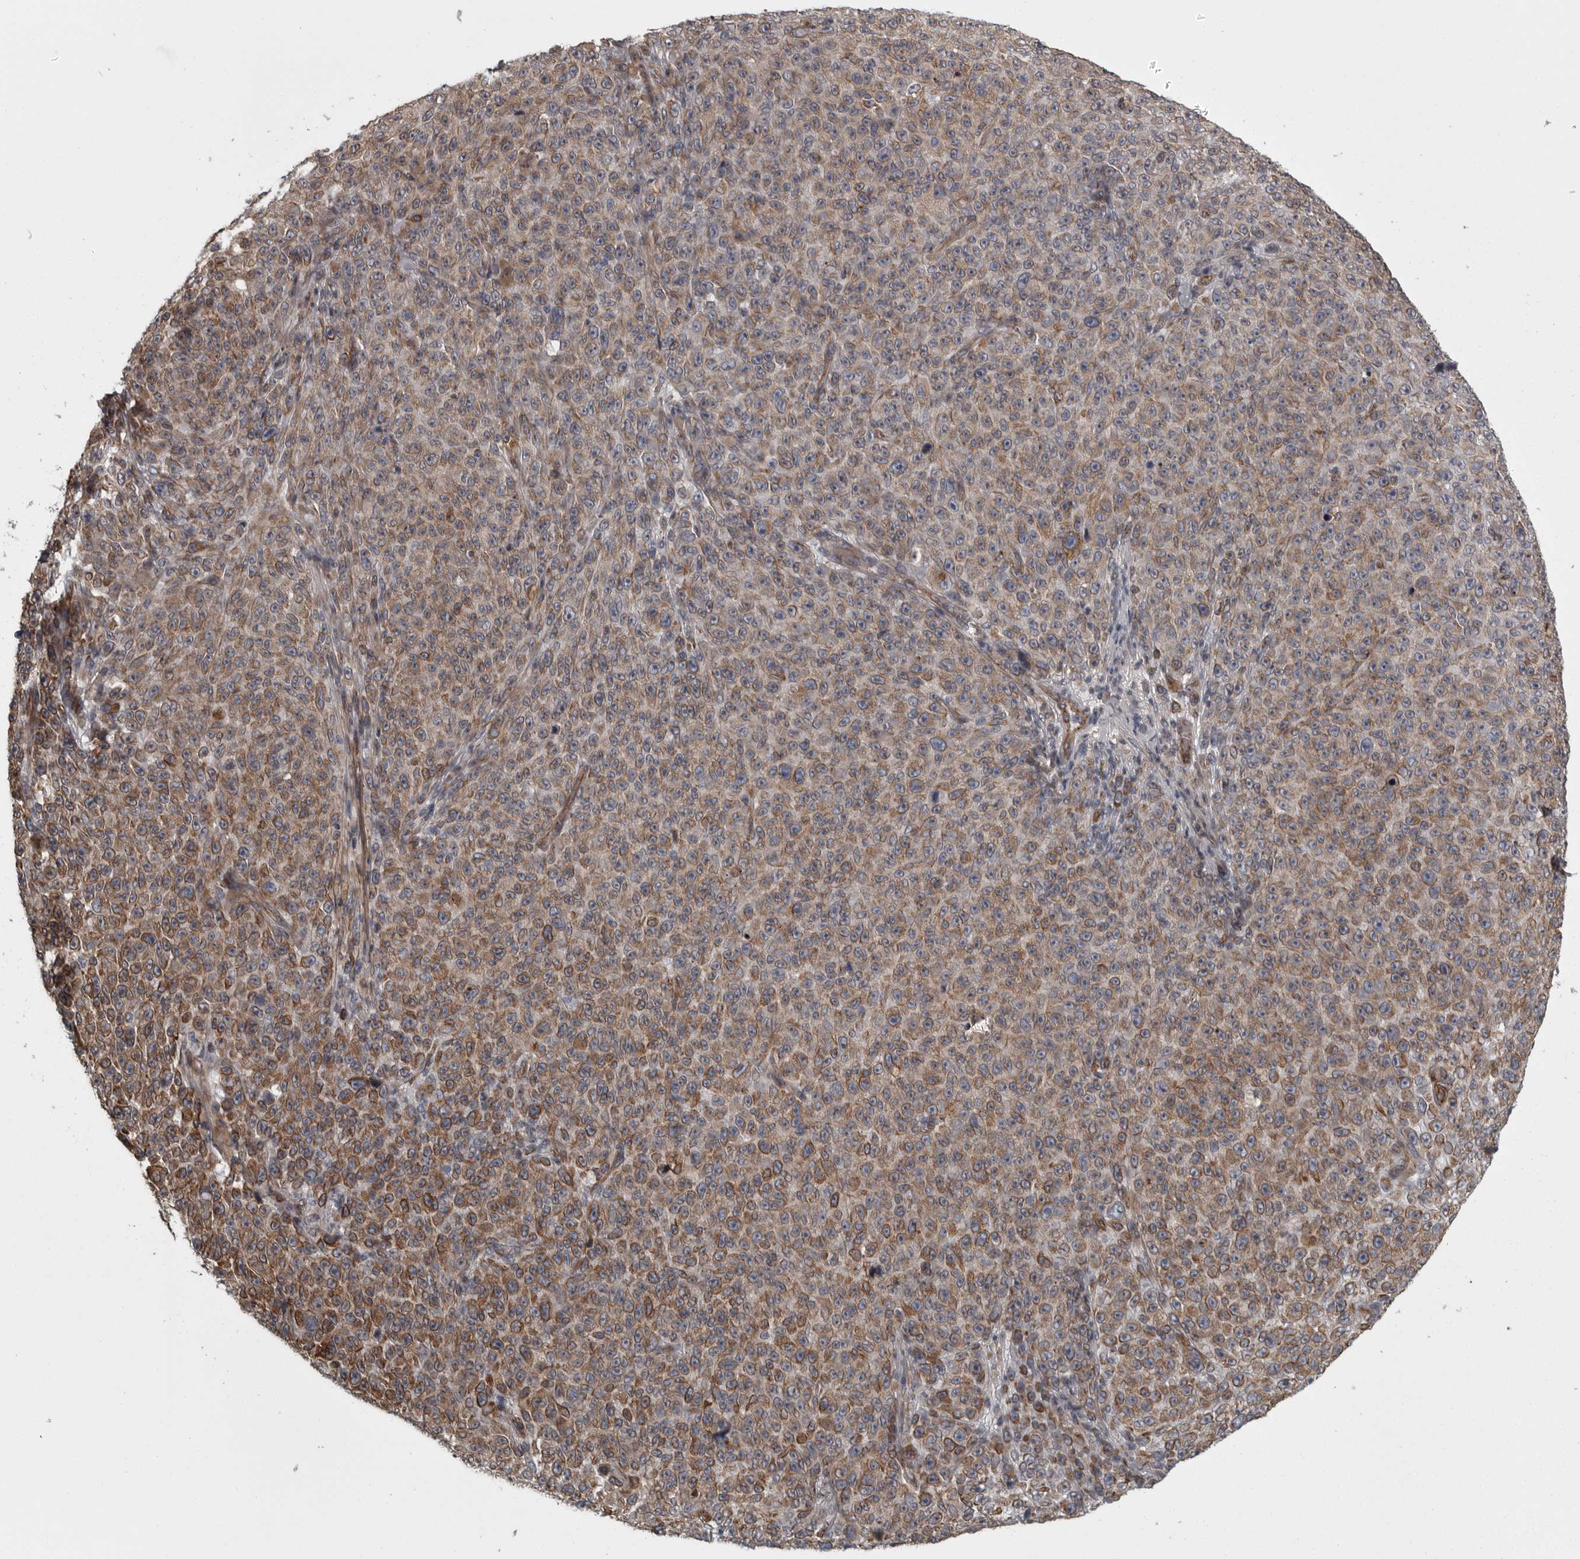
{"staining": {"intensity": "moderate", "quantity": ">75%", "location": "cytoplasmic/membranous"}, "tissue": "melanoma", "cell_type": "Tumor cells", "image_type": "cancer", "snomed": [{"axis": "morphology", "description": "Malignant melanoma, NOS"}, {"axis": "topography", "description": "Skin"}], "caption": "Immunohistochemistry (IHC) staining of malignant melanoma, which reveals medium levels of moderate cytoplasmic/membranous staining in approximately >75% of tumor cells indicating moderate cytoplasmic/membranous protein expression. The staining was performed using DAB (brown) for protein detection and nuclei were counterstained in hematoxylin (blue).", "gene": "FAAP100", "patient": {"sex": "female", "age": 82}}